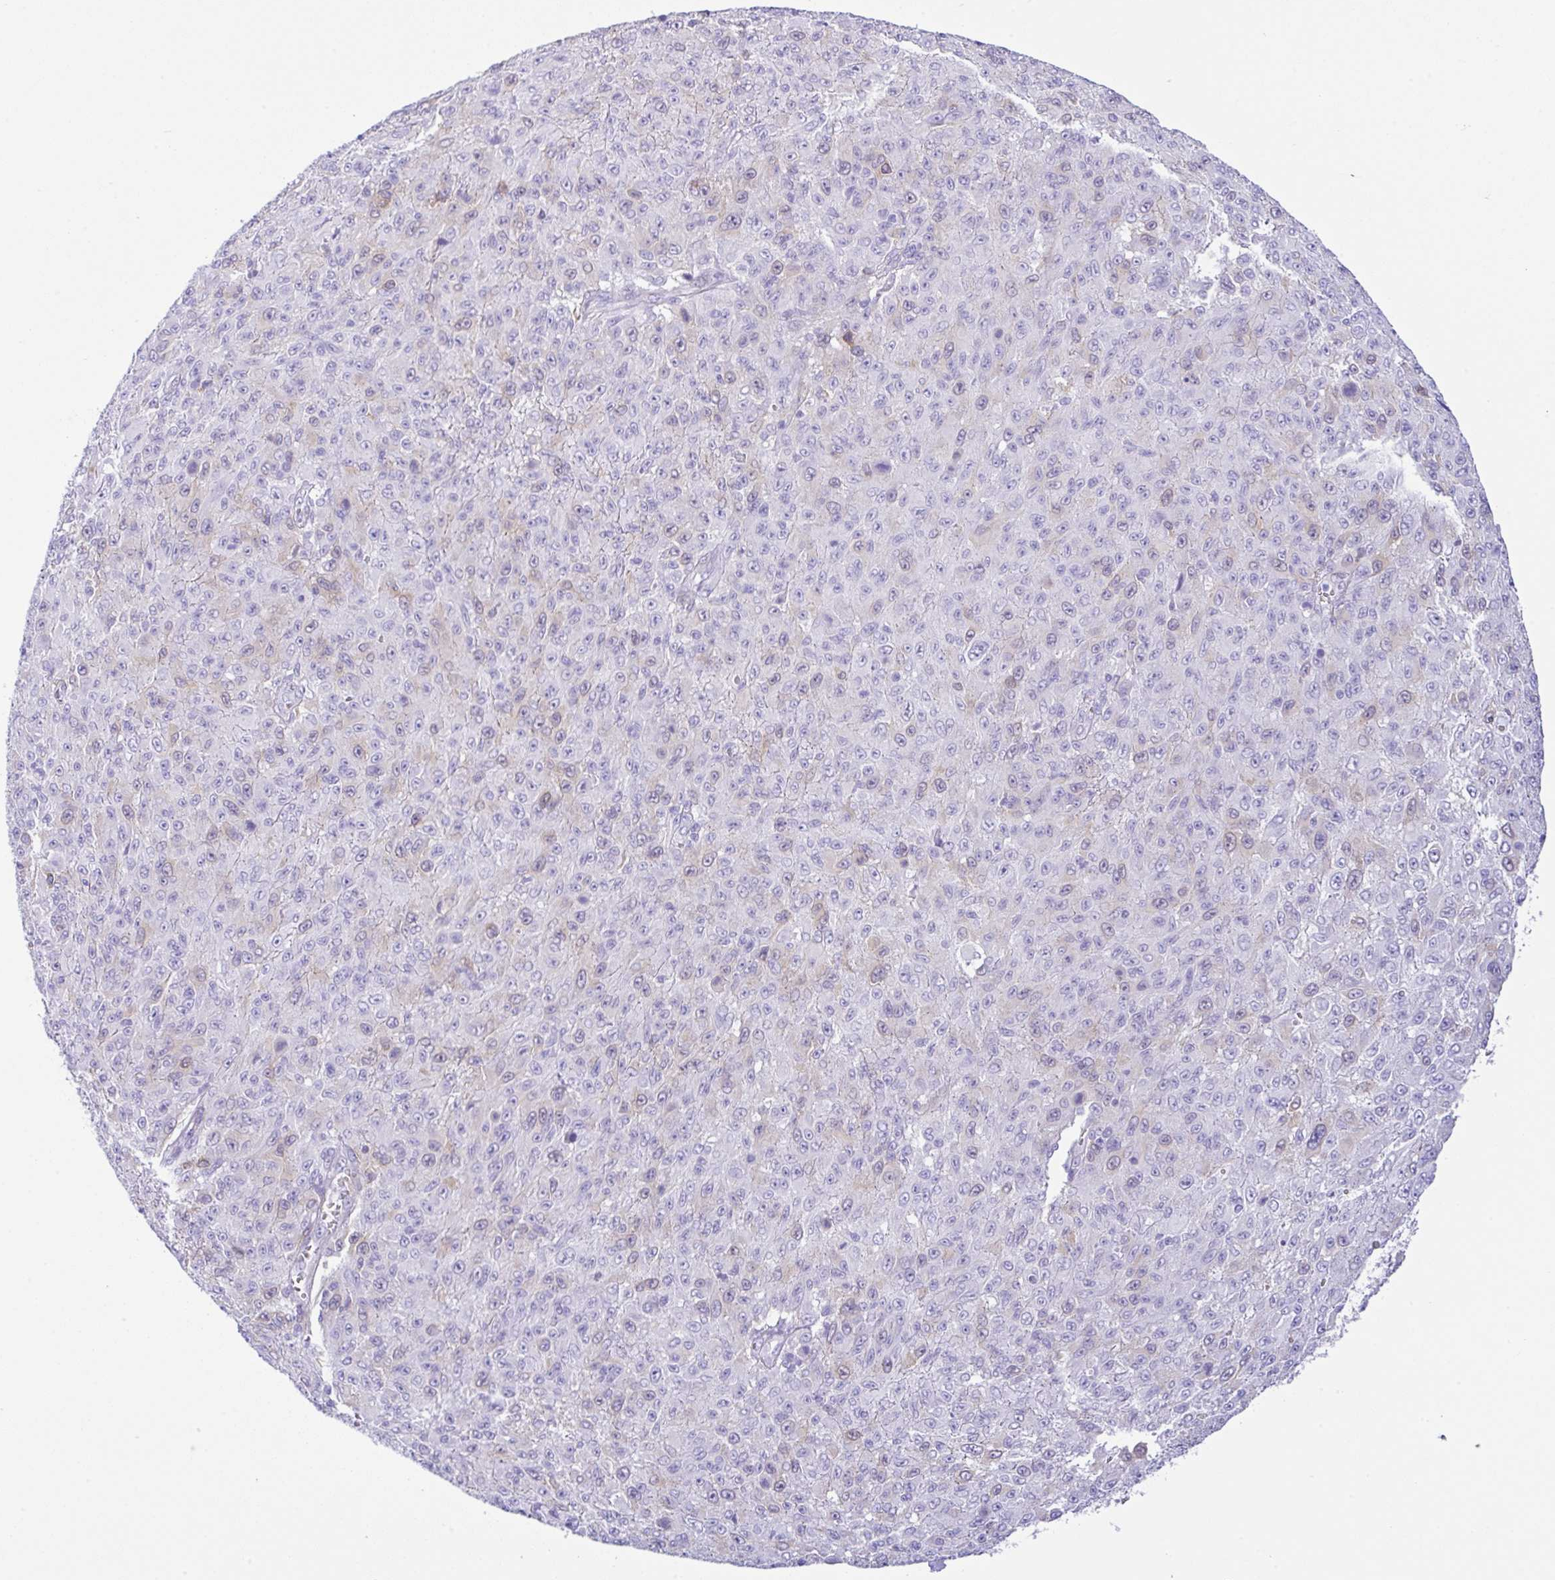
{"staining": {"intensity": "negative", "quantity": "none", "location": "none"}, "tissue": "melanoma", "cell_type": "Tumor cells", "image_type": "cancer", "snomed": [{"axis": "morphology", "description": "Malignant melanoma, NOS"}, {"axis": "topography", "description": "Skin"}], "caption": "This is an immunohistochemistry (IHC) photomicrograph of melanoma. There is no positivity in tumor cells.", "gene": "RRM2", "patient": {"sex": "male", "age": 46}}